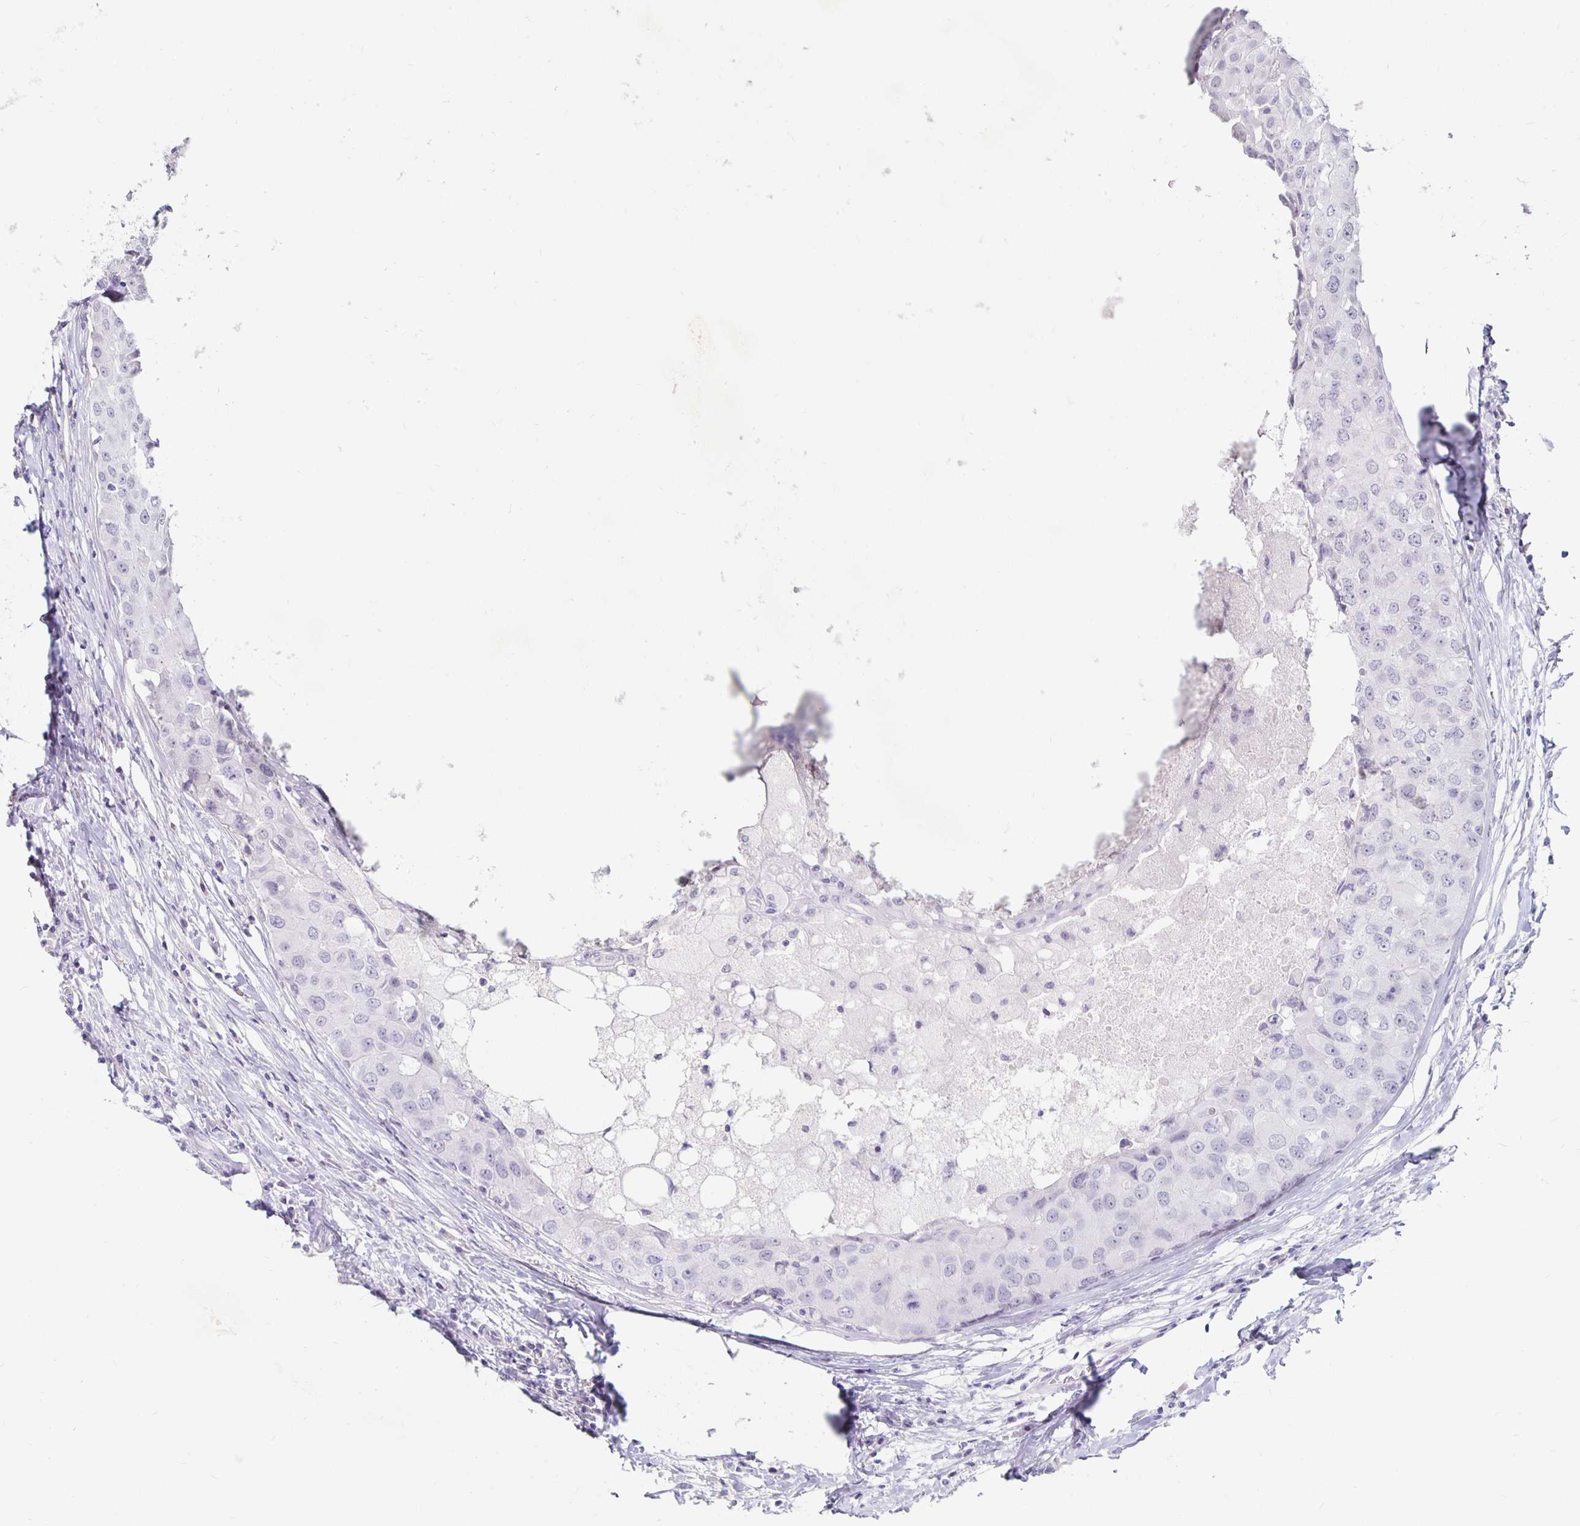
{"staining": {"intensity": "negative", "quantity": "none", "location": "none"}, "tissue": "breast cancer", "cell_type": "Tumor cells", "image_type": "cancer", "snomed": [{"axis": "morphology", "description": "Duct carcinoma"}, {"axis": "topography", "description": "Breast"}], "caption": "A micrograph of infiltrating ductal carcinoma (breast) stained for a protein shows no brown staining in tumor cells.", "gene": "KCNQ2", "patient": {"sex": "female", "age": 27}}